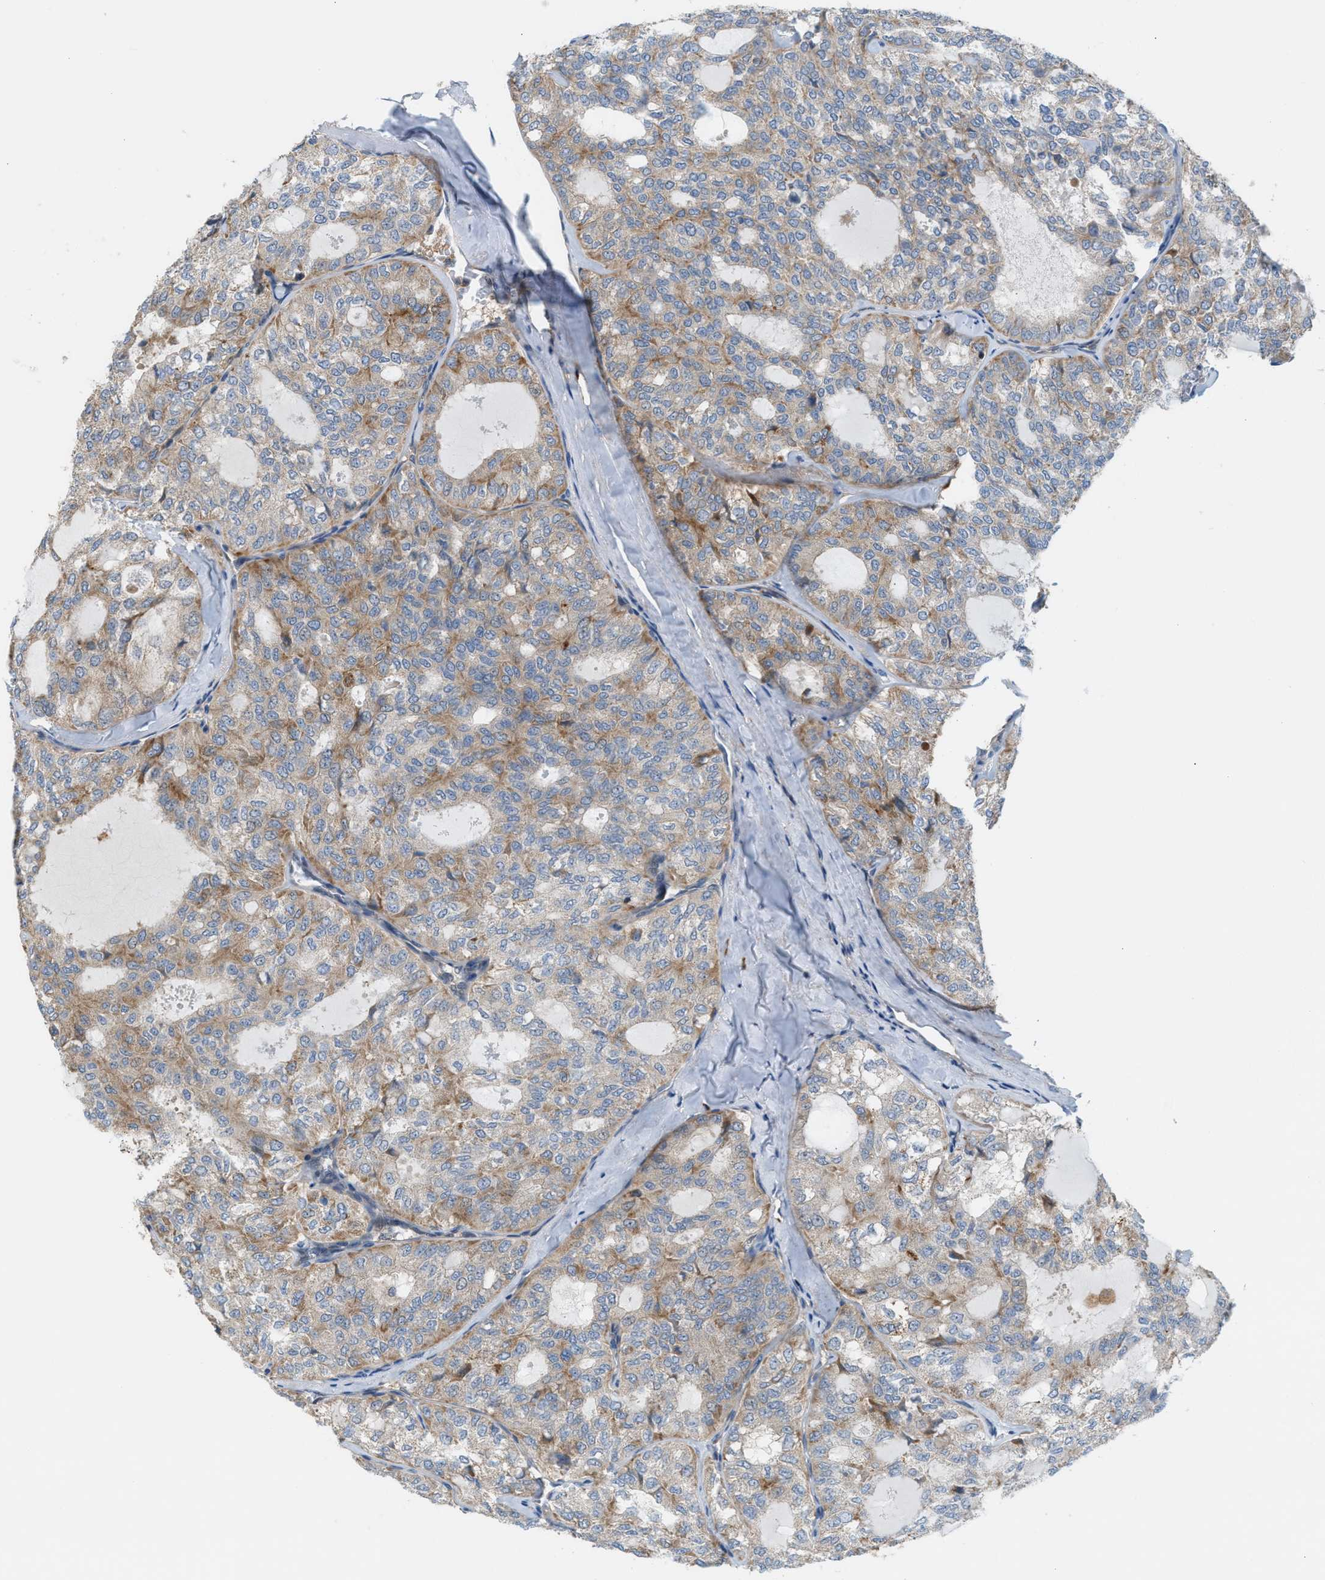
{"staining": {"intensity": "moderate", "quantity": "25%-75%", "location": "cytoplasmic/membranous"}, "tissue": "thyroid cancer", "cell_type": "Tumor cells", "image_type": "cancer", "snomed": [{"axis": "morphology", "description": "Follicular adenoma carcinoma, NOS"}, {"axis": "topography", "description": "Thyroid gland"}], "caption": "Human thyroid cancer (follicular adenoma carcinoma) stained for a protein (brown) displays moderate cytoplasmic/membranous positive staining in approximately 25%-75% of tumor cells.", "gene": "PDCL", "patient": {"sex": "male", "age": 75}}